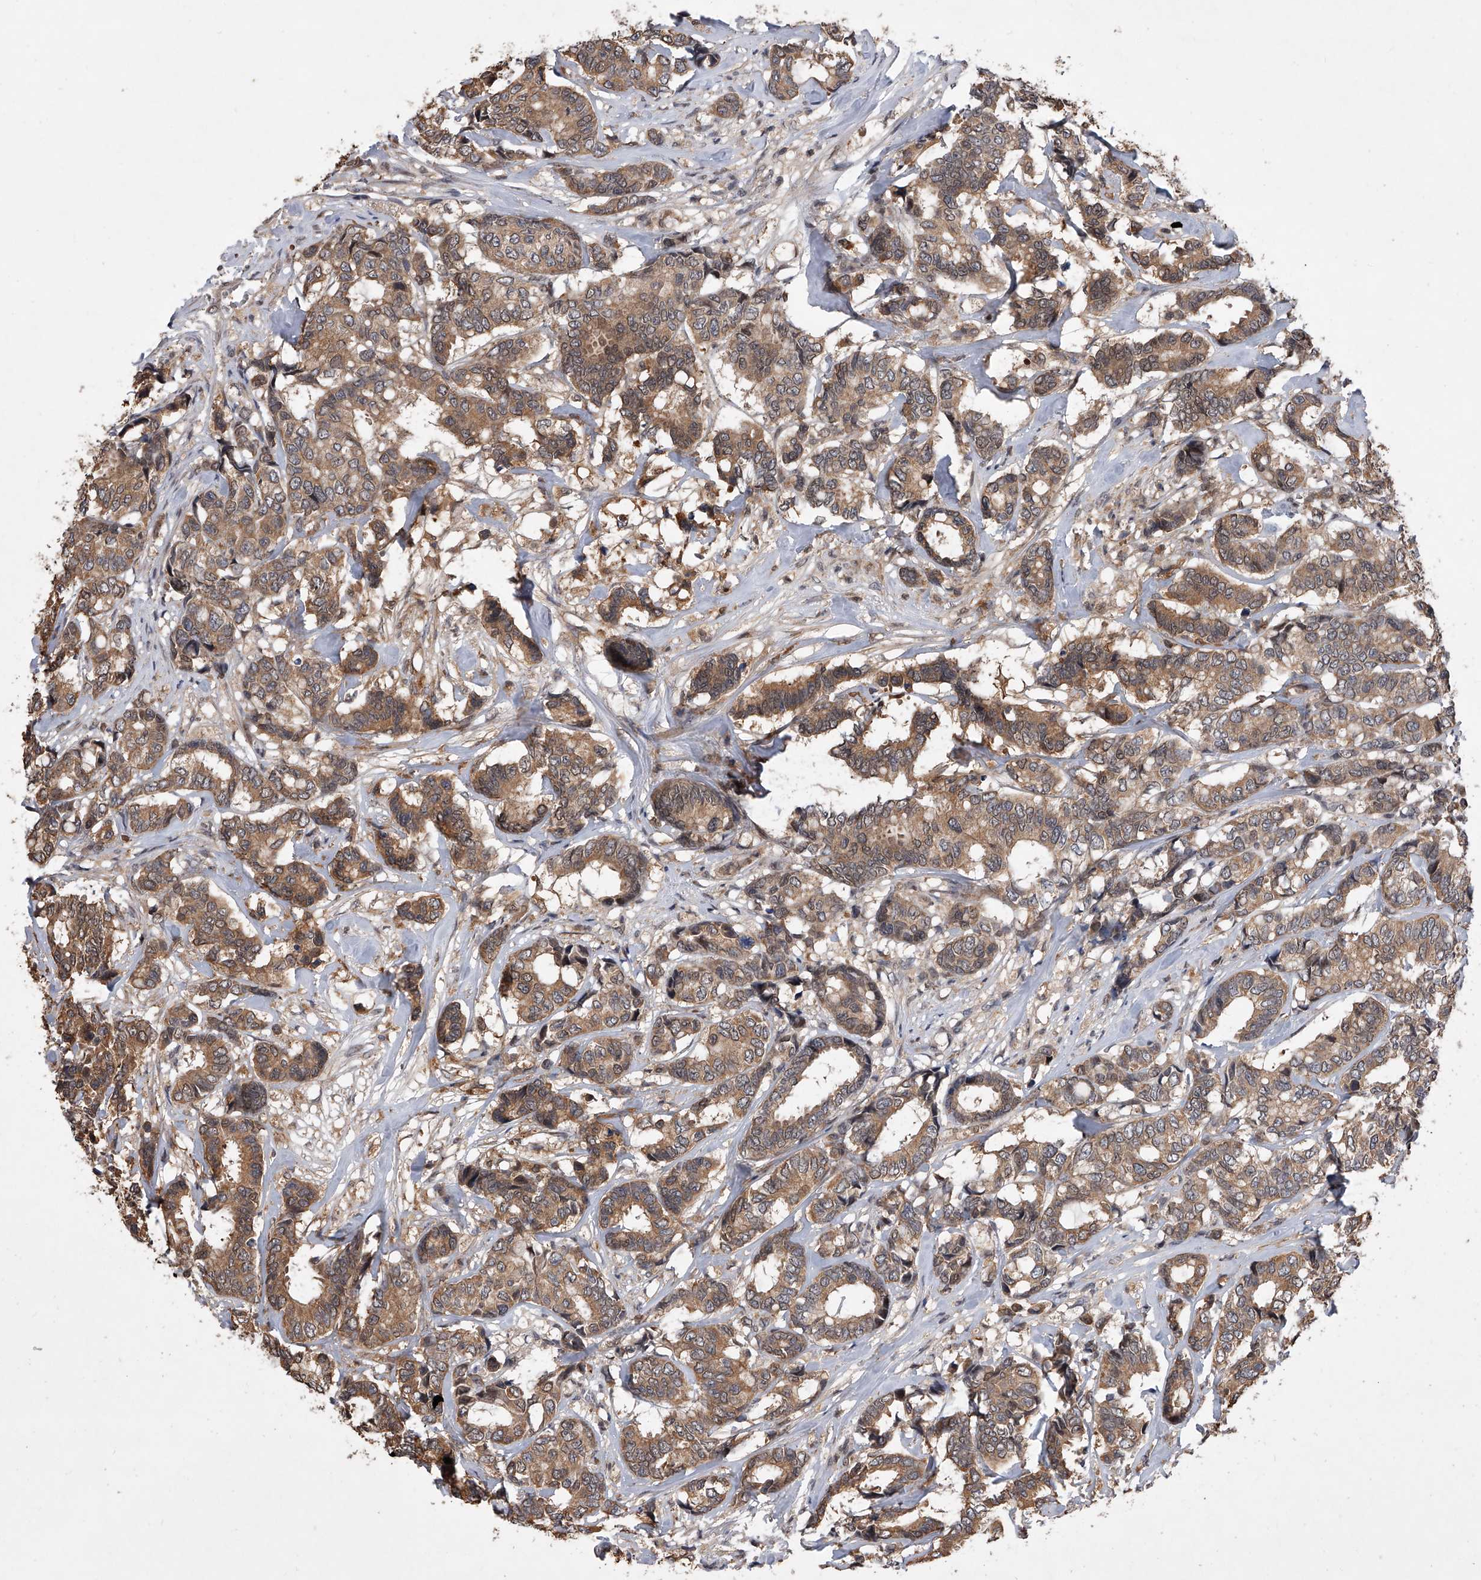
{"staining": {"intensity": "moderate", "quantity": ">75%", "location": "cytoplasmic/membranous"}, "tissue": "breast cancer", "cell_type": "Tumor cells", "image_type": "cancer", "snomed": [{"axis": "morphology", "description": "Duct carcinoma"}, {"axis": "topography", "description": "Breast"}], "caption": "Immunohistochemistry image of human breast intraductal carcinoma stained for a protein (brown), which shows medium levels of moderate cytoplasmic/membranous positivity in approximately >75% of tumor cells.", "gene": "BHLHE23", "patient": {"sex": "female", "age": 87}}